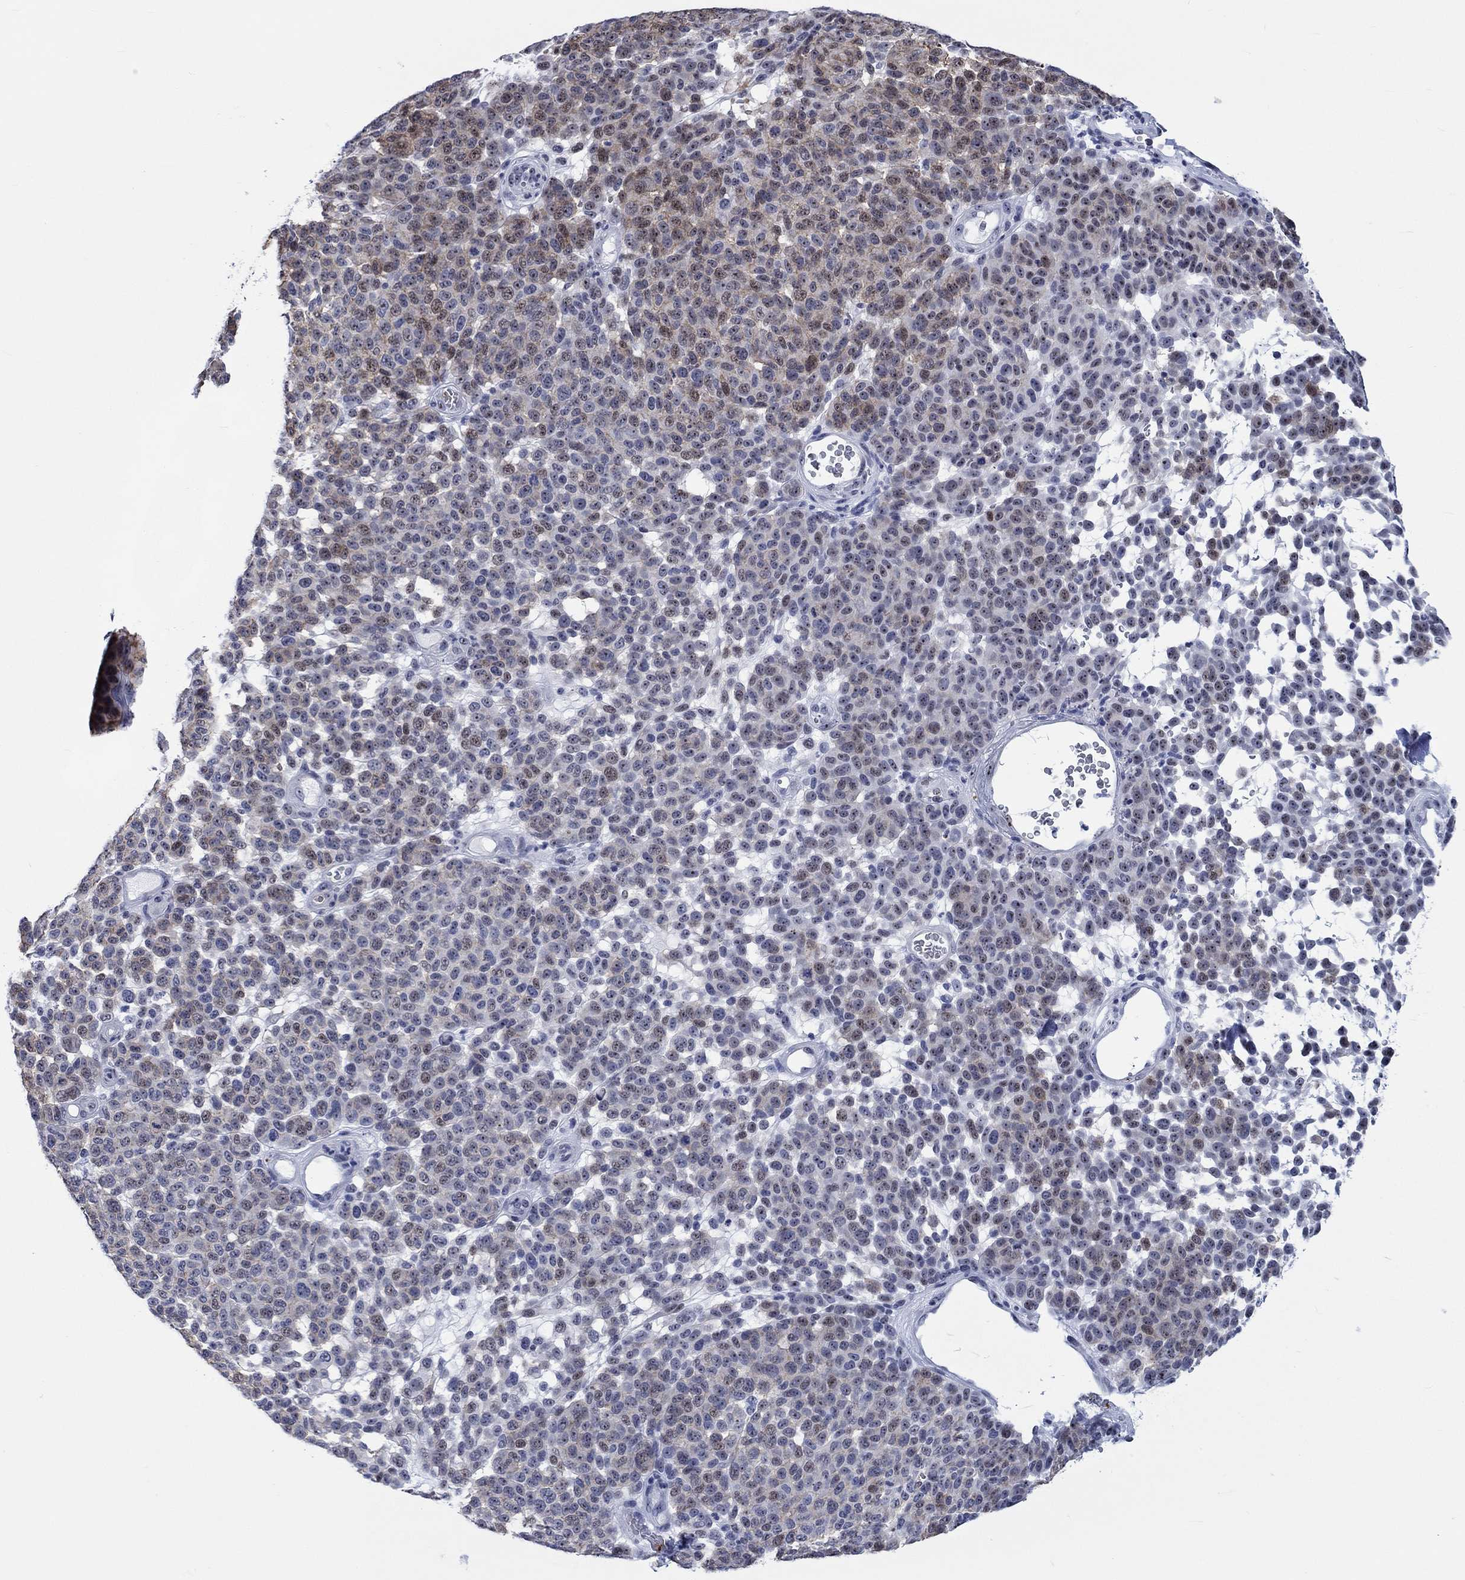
{"staining": {"intensity": "strong", "quantity": "25%-75%", "location": "nuclear"}, "tissue": "melanoma", "cell_type": "Tumor cells", "image_type": "cancer", "snomed": [{"axis": "morphology", "description": "Malignant melanoma, NOS"}, {"axis": "topography", "description": "Skin"}], "caption": "DAB (3,3'-diaminobenzidine) immunohistochemical staining of human malignant melanoma demonstrates strong nuclear protein expression in about 25%-75% of tumor cells. Nuclei are stained in blue.", "gene": "ZNF446", "patient": {"sex": "male", "age": 59}}